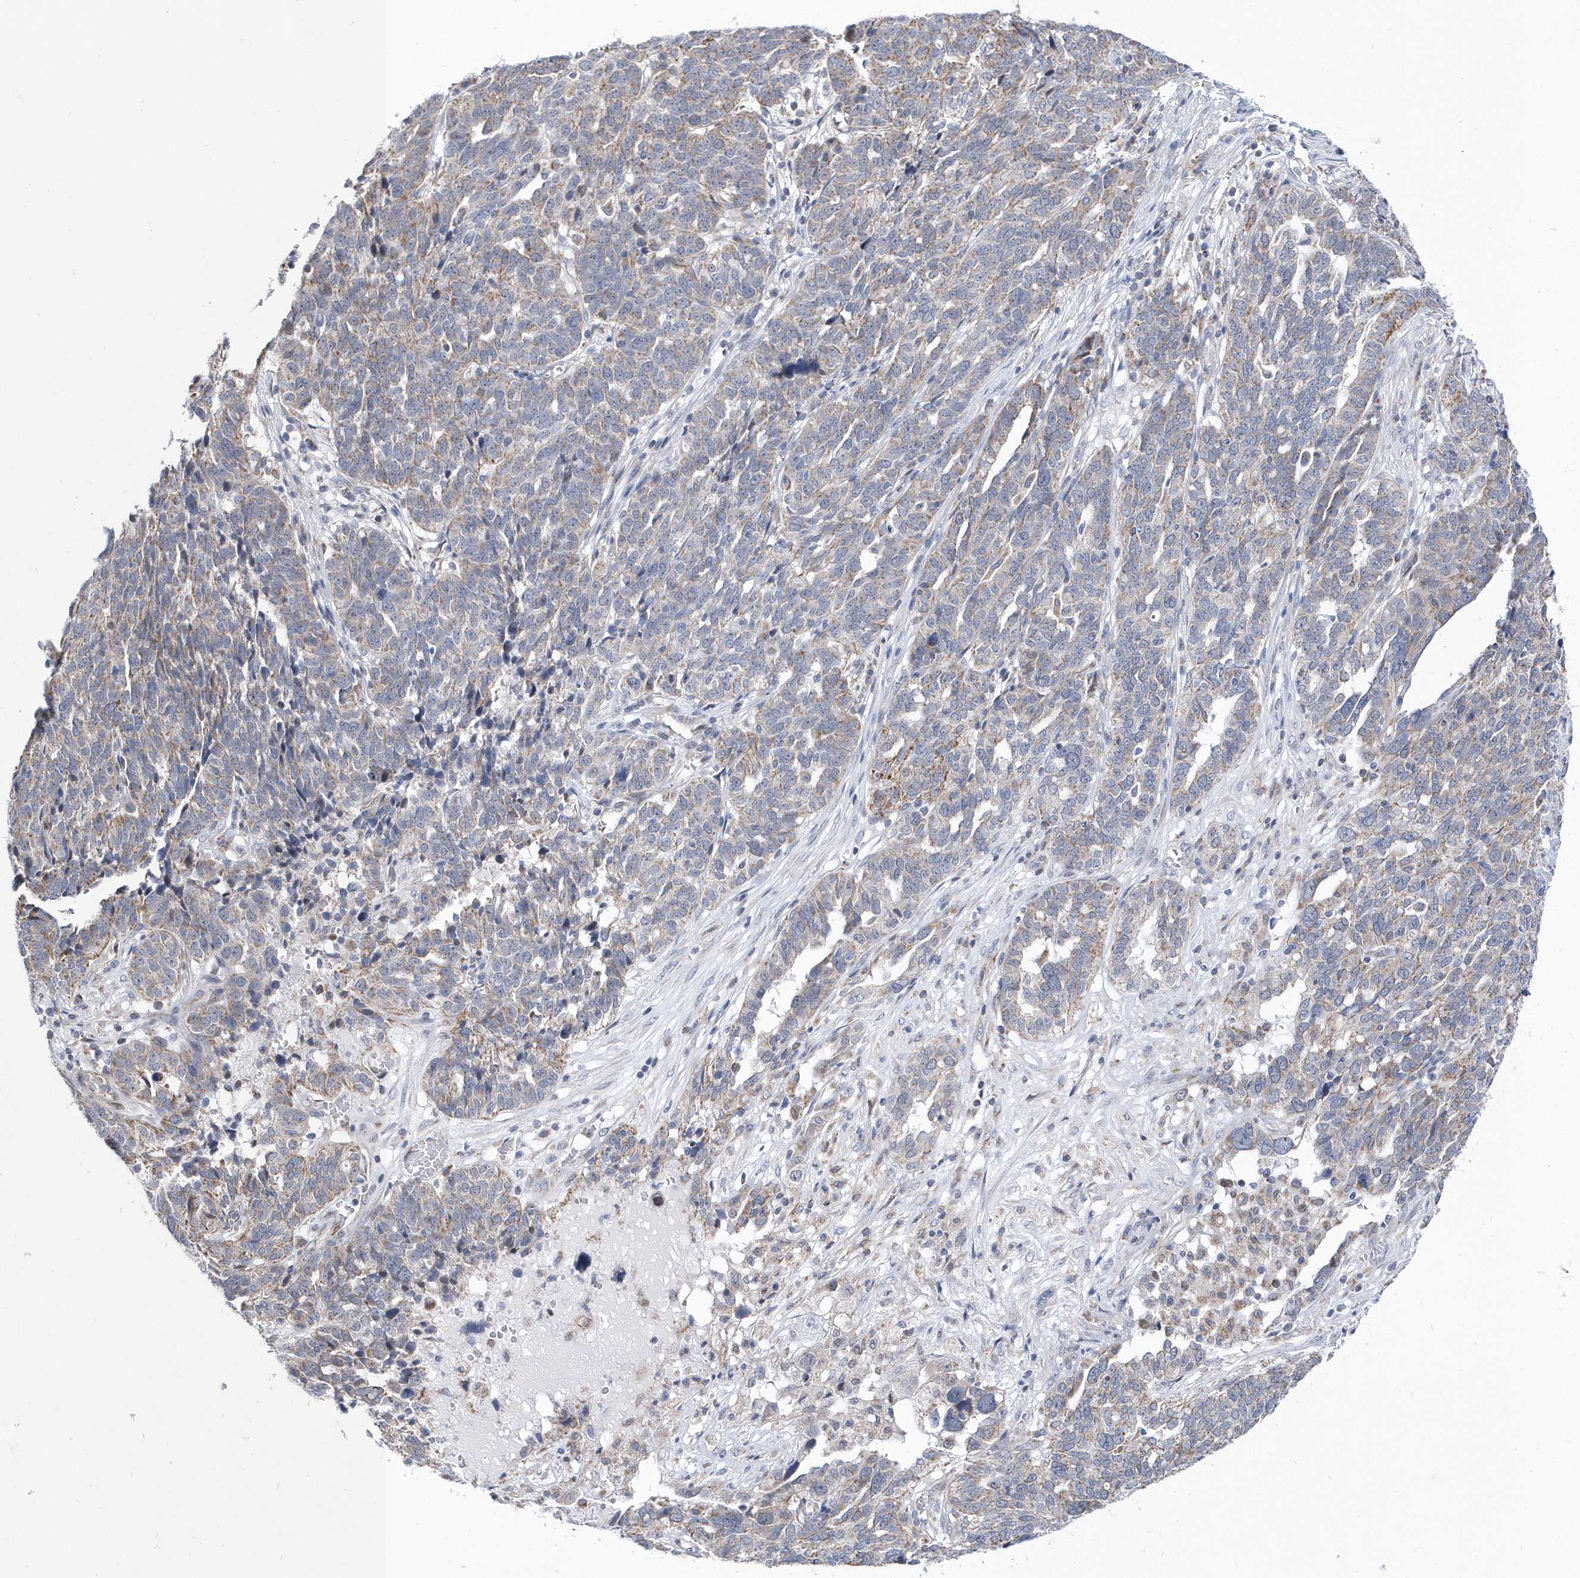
{"staining": {"intensity": "weak", "quantity": "25%-75%", "location": "cytoplasmic/membranous"}, "tissue": "ovarian cancer", "cell_type": "Tumor cells", "image_type": "cancer", "snomed": [{"axis": "morphology", "description": "Cystadenocarcinoma, serous, NOS"}, {"axis": "topography", "description": "Ovary"}], "caption": "Immunohistochemistry histopathology image of neoplastic tissue: ovarian serous cystadenocarcinoma stained using immunohistochemistry (IHC) exhibits low levels of weak protein expression localized specifically in the cytoplasmic/membranous of tumor cells, appearing as a cytoplasmic/membranous brown color.", "gene": "SPATA5", "patient": {"sex": "female", "age": 59}}